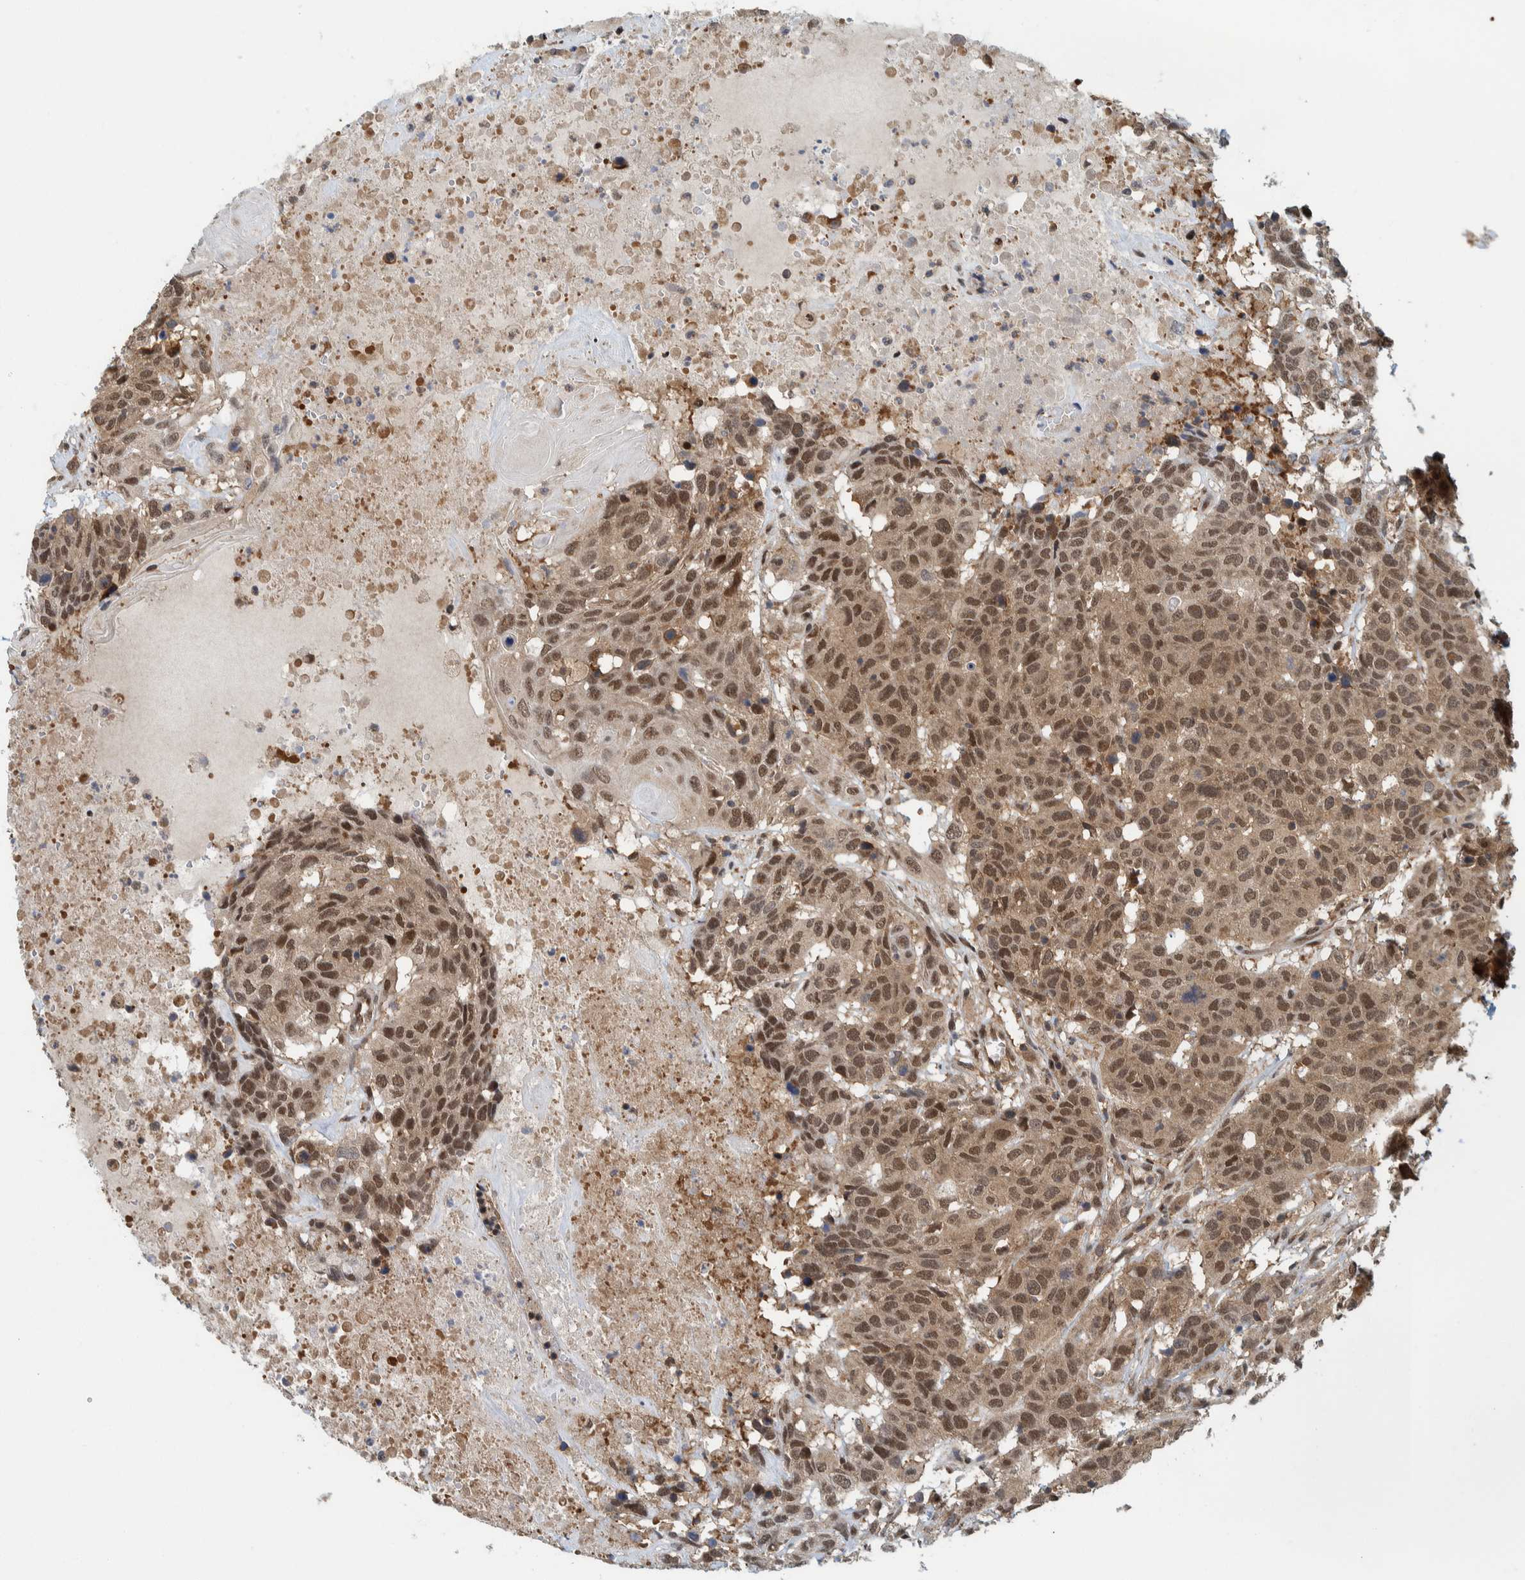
{"staining": {"intensity": "moderate", "quantity": ">75%", "location": "nuclear"}, "tissue": "head and neck cancer", "cell_type": "Tumor cells", "image_type": "cancer", "snomed": [{"axis": "morphology", "description": "Squamous cell carcinoma, NOS"}, {"axis": "topography", "description": "Head-Neck"}], "caption": "A histopathology image showing moderate nuclear expression in approximately >75% of tumor cells in squamous cell carcinoma (head and neck), as visualized by brown immunohistochemical staining.", "gene": "COPS3", "patient": {"sex": "male", "age": 66}}